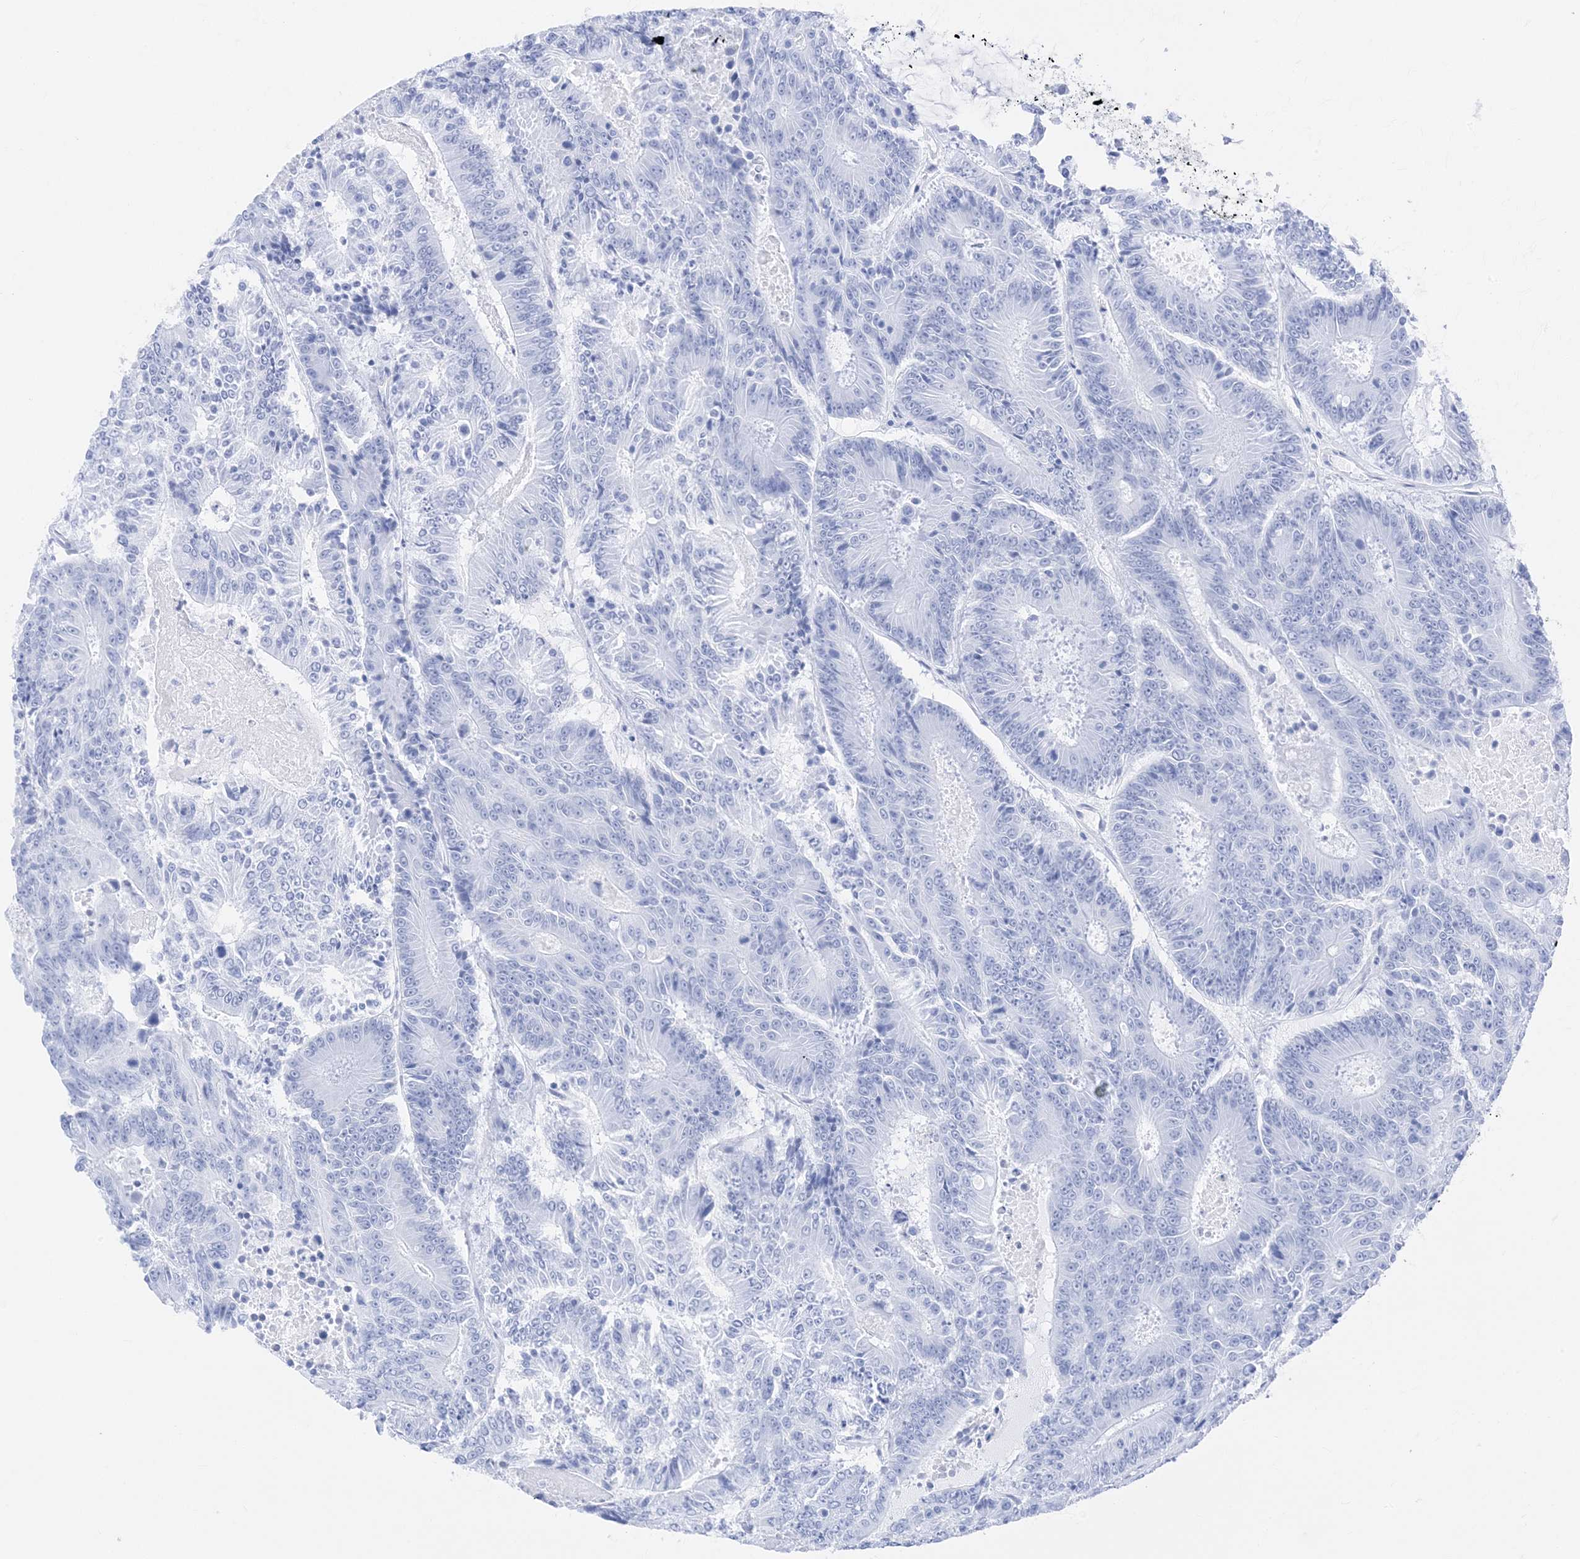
{"staining": {"intensity": "negative", "quantity": "none", "location": "none"}, "tissue": "colorectal cancer", "cell_type": "Tumor cells", "image_type": "cancer", "snomed": [{"axis": "morphology", "description": "Adenocarcinoma, NOS"}, {"axis": "topography", "description": "Colon"}], "caption": "Tumor cells are negative for brown protein staining in colorectal cancer (adenocarcinoma).", "gene": "MUC17", "patient": {"sex": "male", "age": 83}}